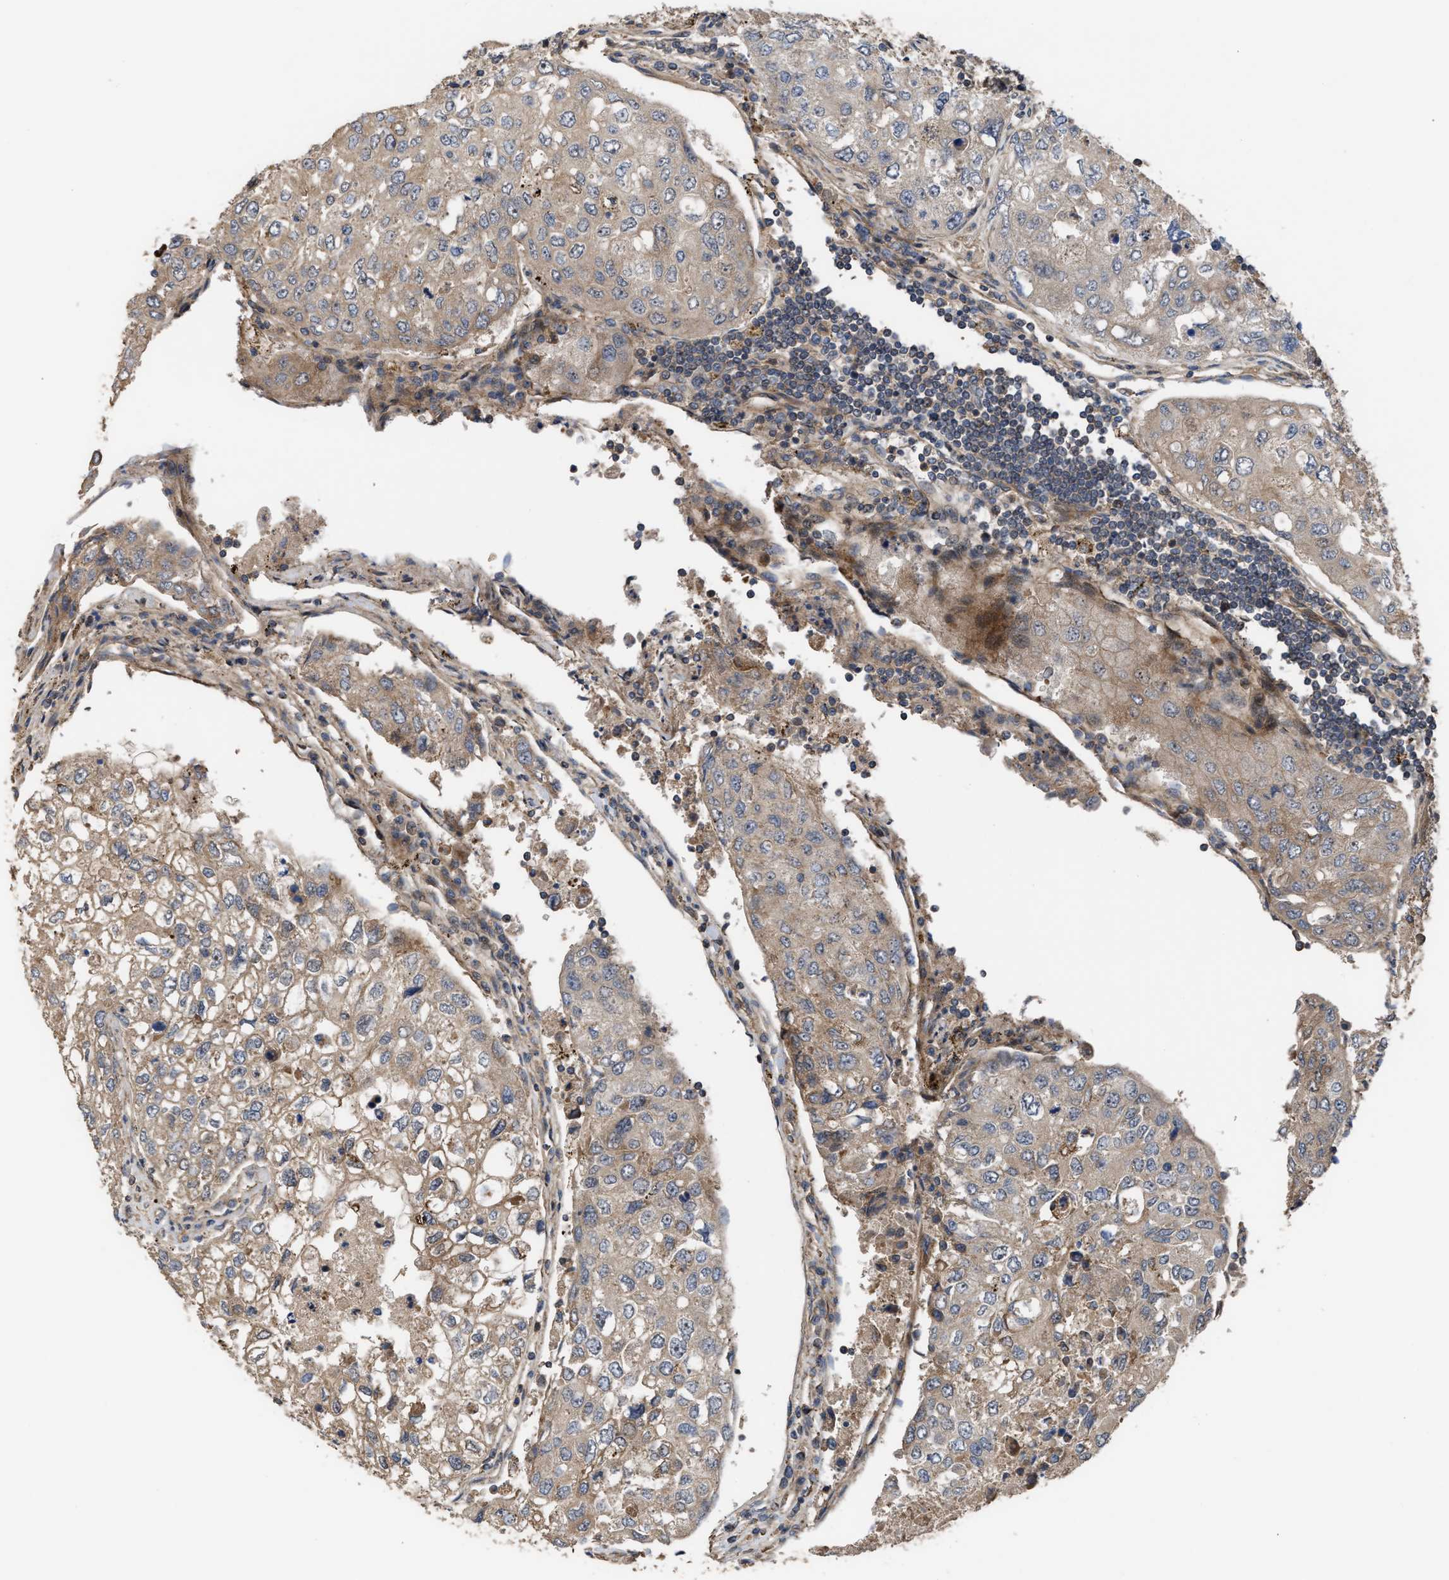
{"staining": {"intensity": "weak", "quantity": "25%-75%", "location": "cytoplasmic/membranous"}, "tissue": "urothelial cancer", "cell_type": "Tumor cells", "image_type": "cancer", "snomed": [{"axis": "morphology", "description": "Urothelial carcinoma, High grade"}, {"axis": "topography", "description": "Lymph node"}, {"axis": "topography", "description": "Urinary bladder"}], "caption": "Protein expression analysis of urothelial carcinoma (high-grade) displays weak cytoplasmic/membranous expression in approximately 25%-75% of tumor cells.", "gene": "STAU1", "patient": {"sex": "male", "age": 51}}